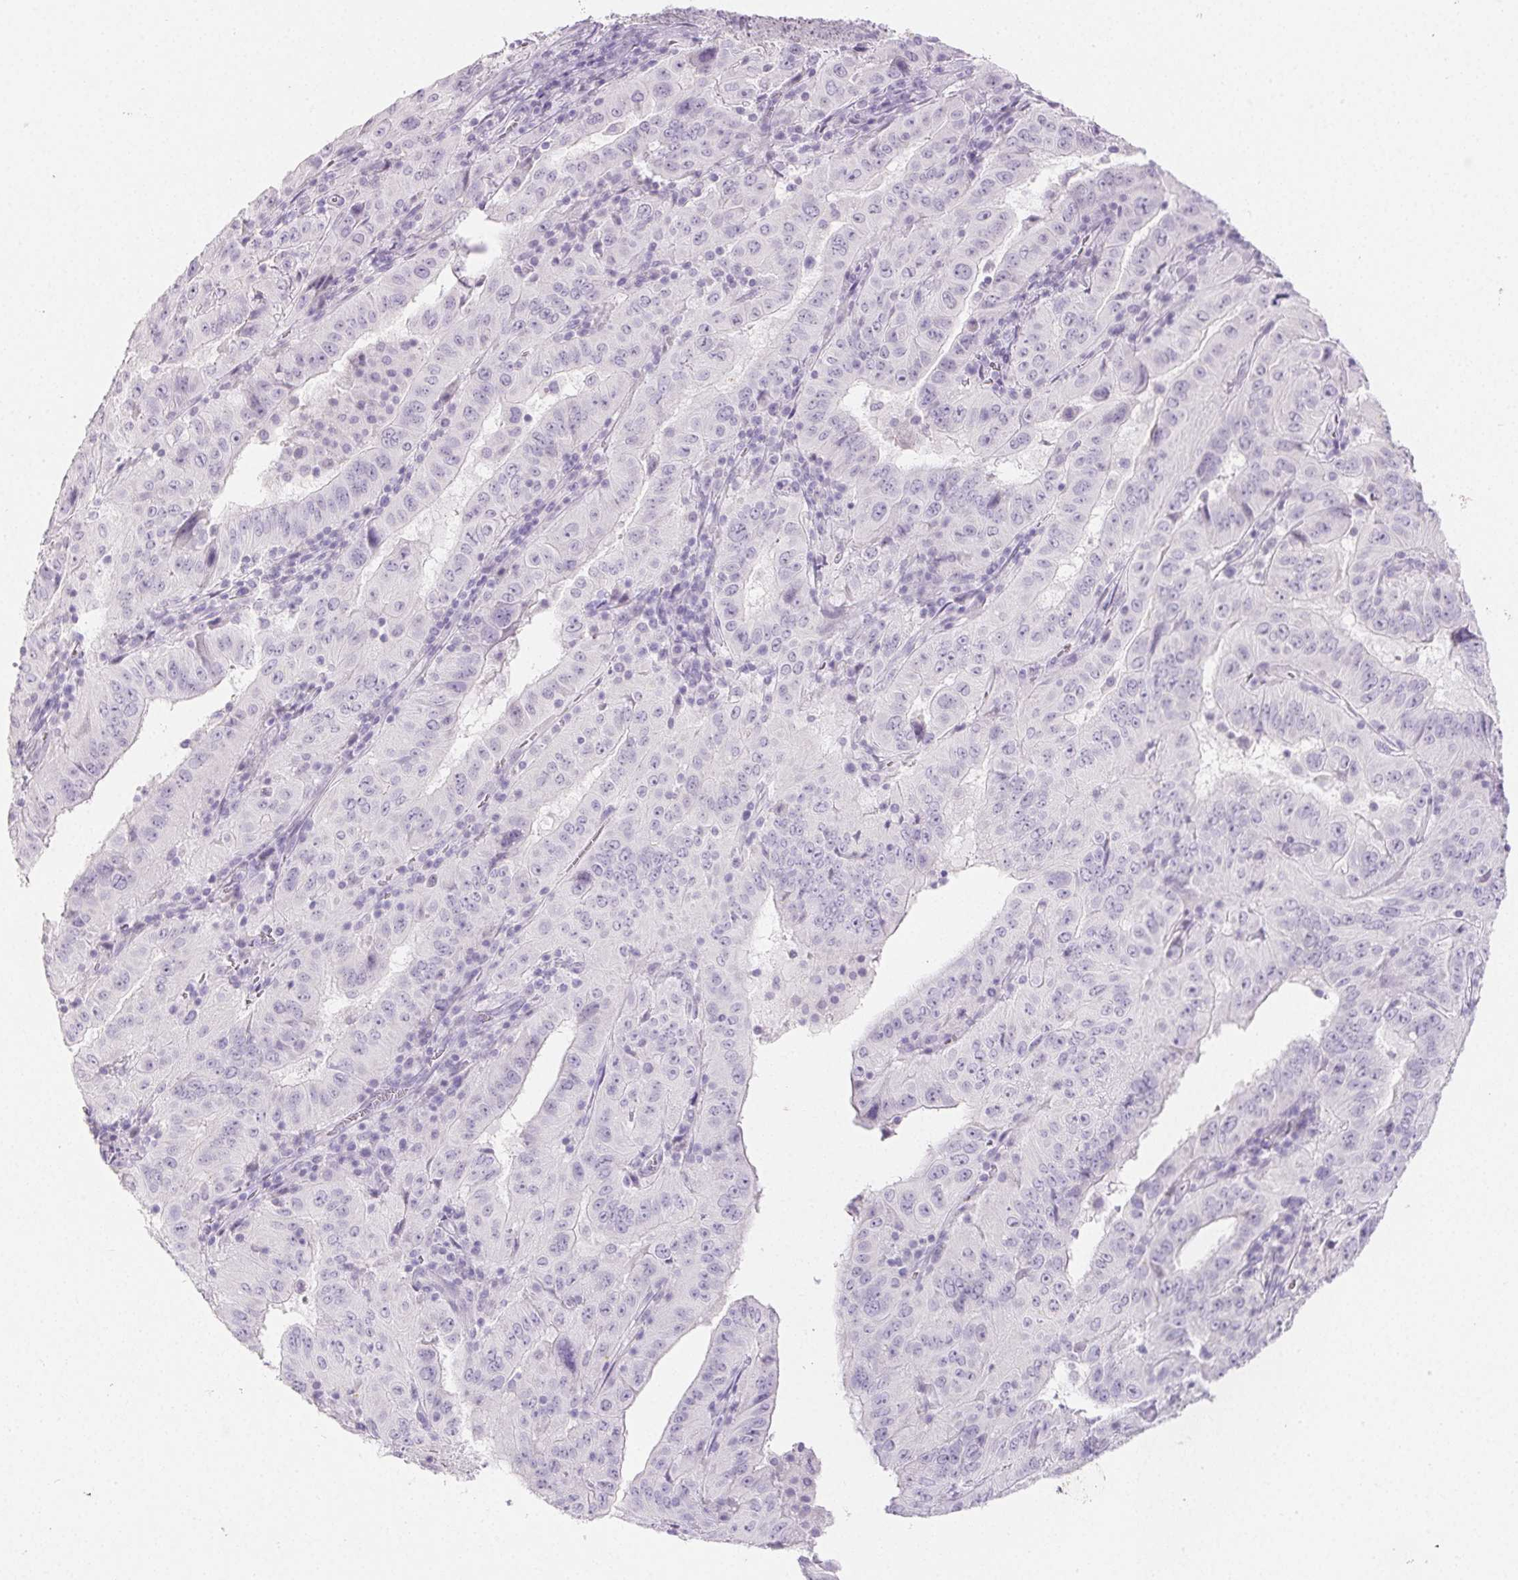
{"staining": {"intensity": "negative", "quantity": "none", "location": "none"}, "tissue": "pancreatic cancer", "cell_type": "Tumor cells", "image_type": "cancer", "snomed": [{"axis": "morphology", "description": "Adenocarcinoma, NOS"}, {"axis": "topography", "description": "Pancreas"}], "caption": "This is a histopathology image of immunohistochemistry (IHC) staining of pancreatic cancer (adenocarcinoma), which shows no expression in tumor cells. The staining is performed using DAB brown chromogen with nuclei counter-stained in using hematoxylin.", "gene": "PI3", "patient": {"sex": "male", "age": 63}}